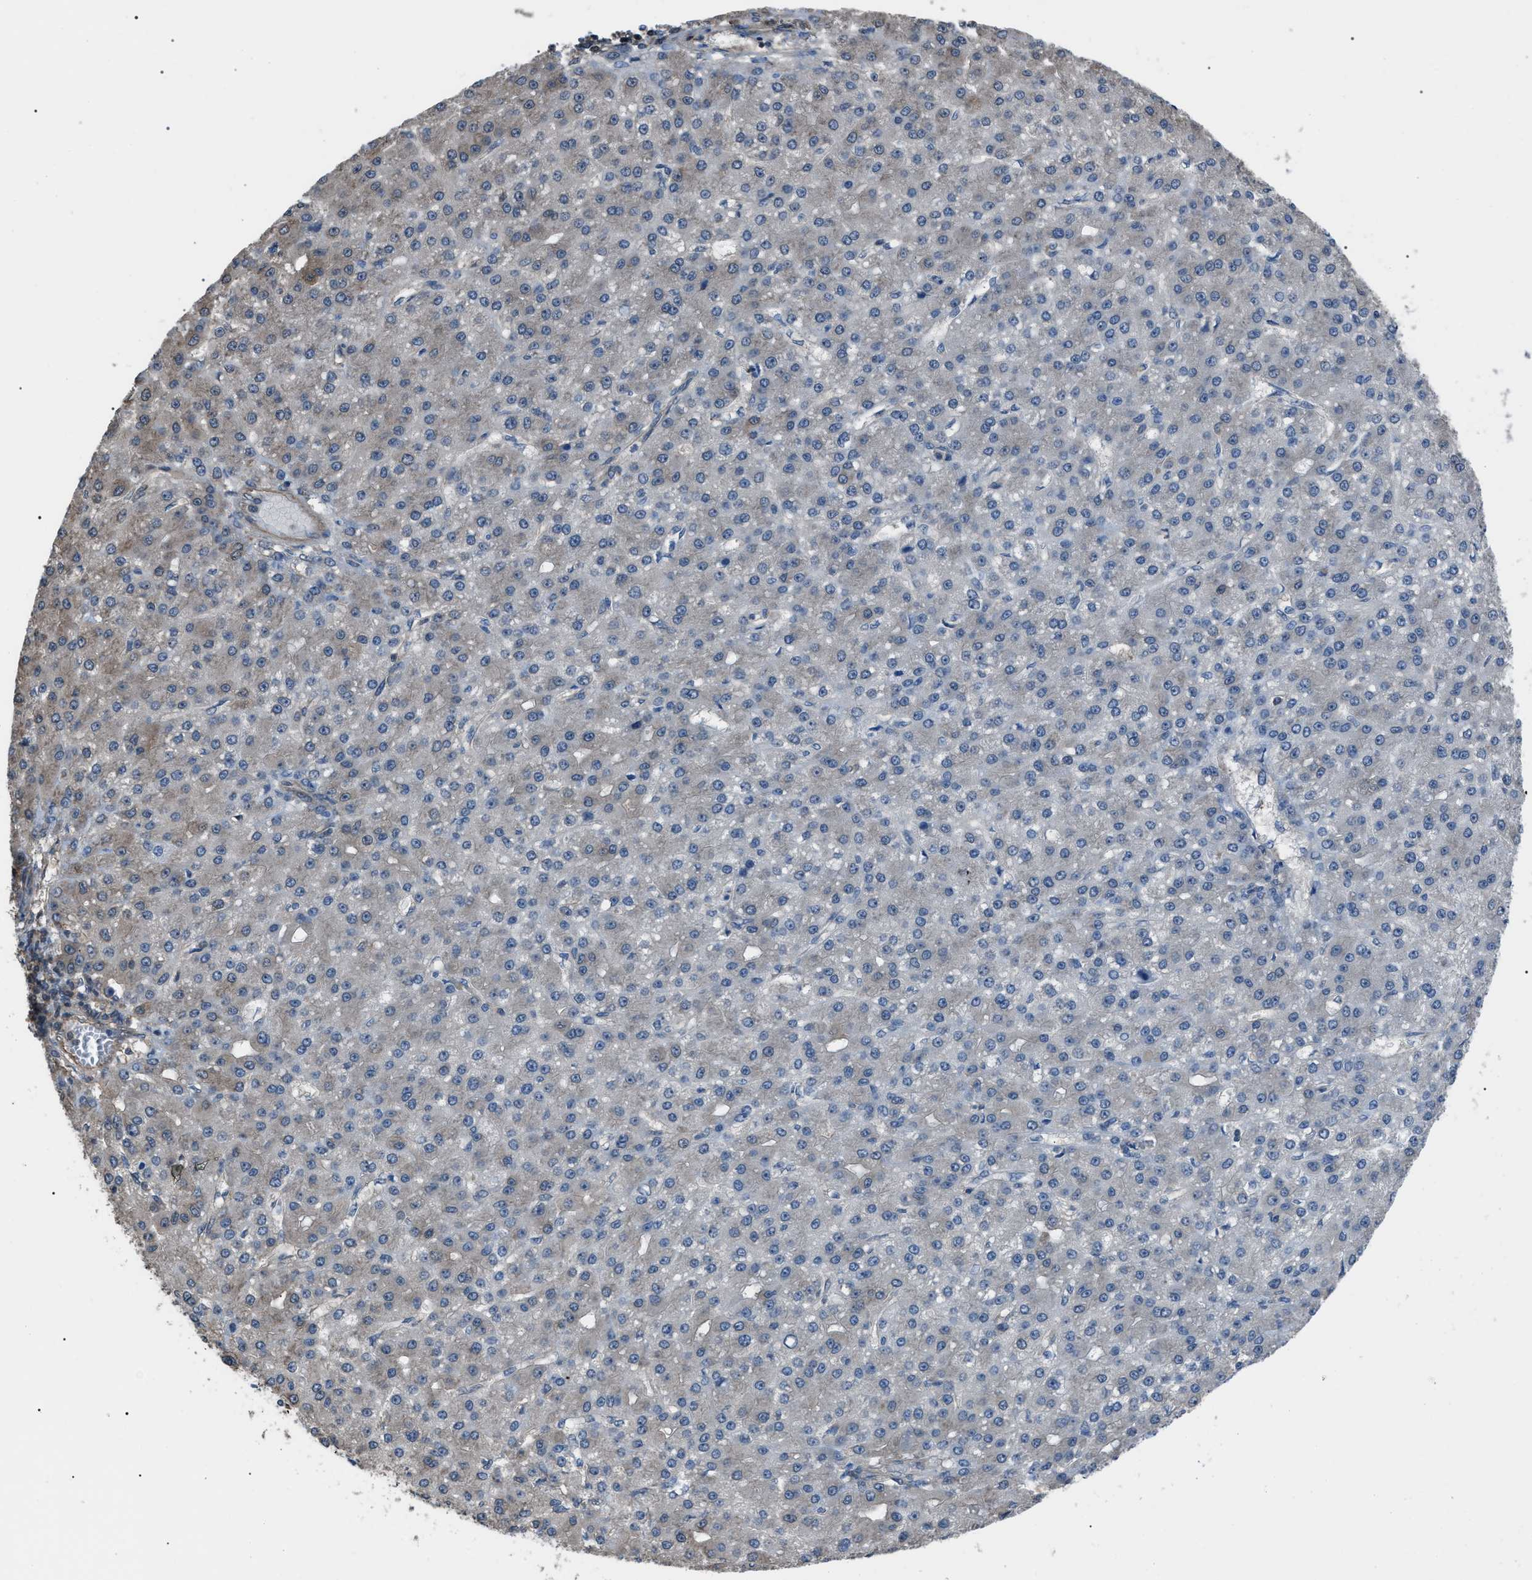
{"staining": {"intensity": "negative", "quantity": "none", "location": "none"}, "tissue": "liver cancer", "cell_type": "Tumor cells", "image_type": "cancer", "snomed": [{"axis": "morphology", "description": "Carcinoma, Hepatocellular, NOS"}, {"axis": "topography", "description": "Liver"}], "caption": "Protein analysis of liver hepatocellular carcinoma exhibits no significant positivity in tumor cells.", "gene": "PDCD5", "patient": {"sex": "male", "age": 67}}